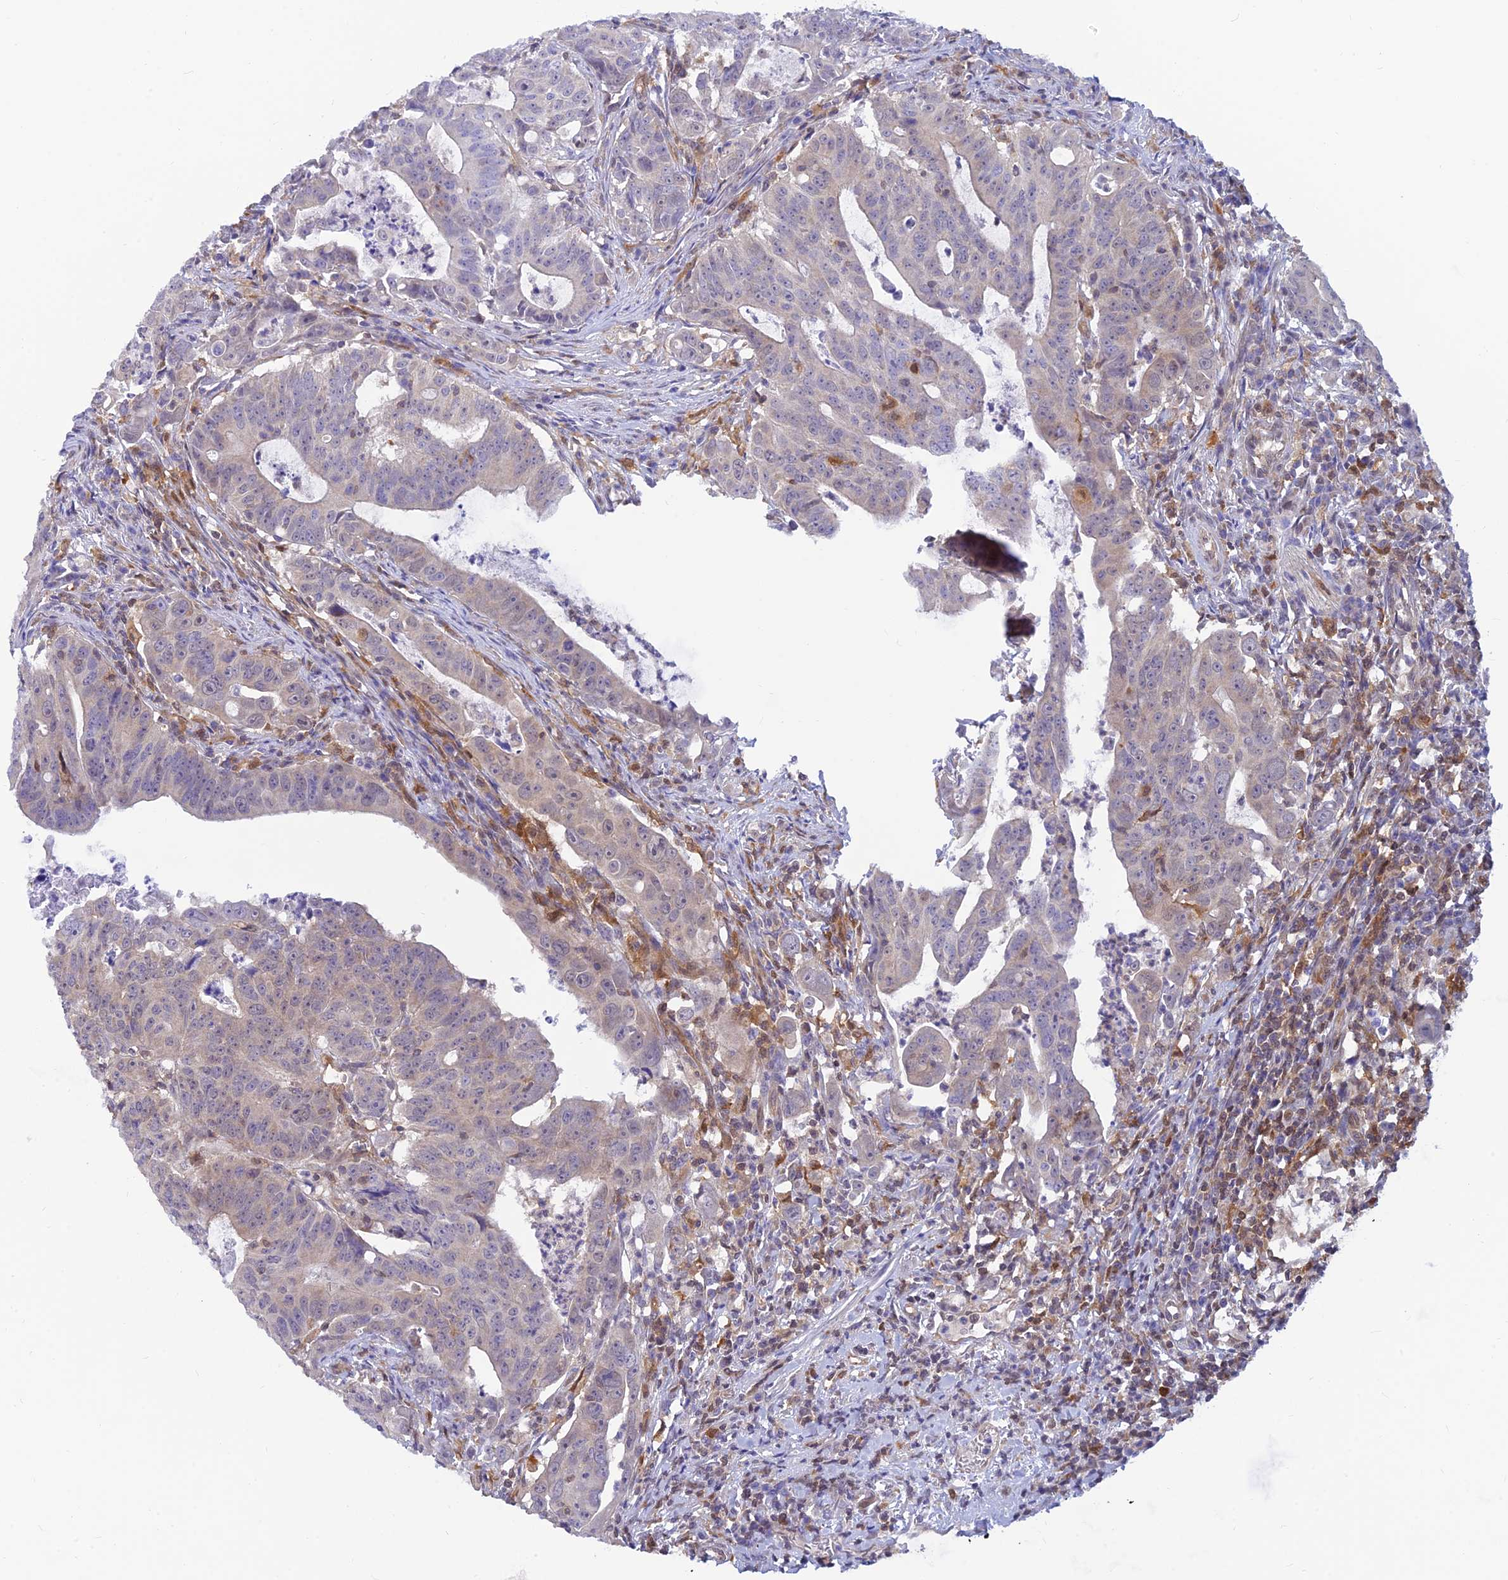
{"staining": {"intensity": "negative", "quantity": "none", "location": "none"}, "tissue": "colorectal cancer", "cell_type": "Tumor cells", "image_type": "cancer", "snomed": [{"axis": "morphology", "description": "Adenocarcinoma, NOS"}, {"axis": "topography", "description": "Rectum"}], "caption": "Colorectal cancer (adenocarcinoma) was stained to show a protein in brown. There is no significant positivity in tumor cells.", "gene": "LYSMD2", "patient": {"sex": "male", "age": 69}}